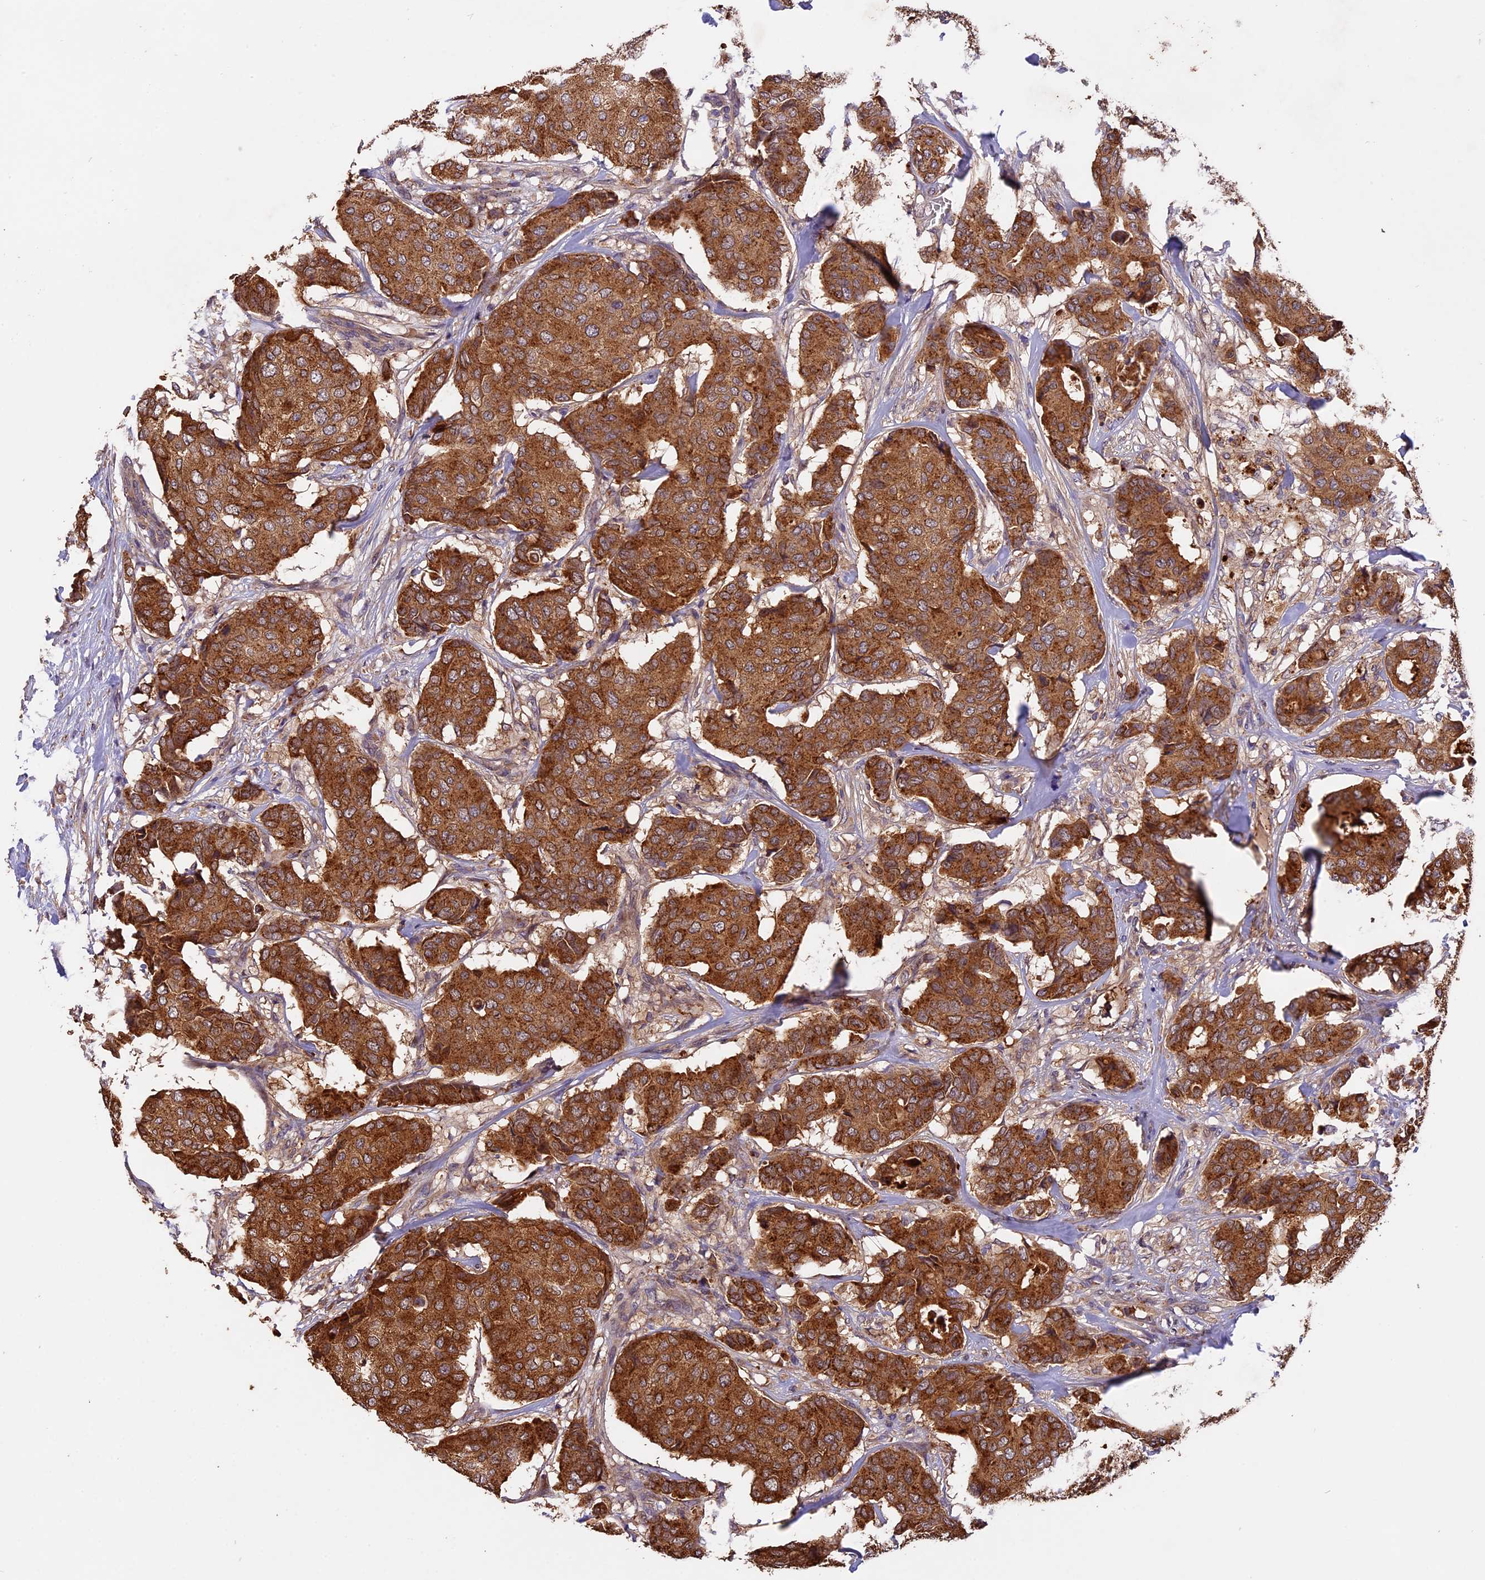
{"staining": {"intensity": "strong", "quantity": ">75%", "location": "cytoplasmic/membranous"}, "tissue": "breast cancer", "cell_type": "Tumor cells", "image_type": "cancer", "snomed": [{"axis": "morphology", "description": "Duct carcinoma"}, {"axis": "topography", "description": "Breast"}], "caption": "Immunohistochemistry photomicrograph of breast cancer (intraductal carcinoma) stained for a protein (brown), which shows high levels of strong cytoplasmic/membranous positivity in about >75% of tumor cells.", "gene": "COPE", "patient": {"sex": "female", "age": 75}}